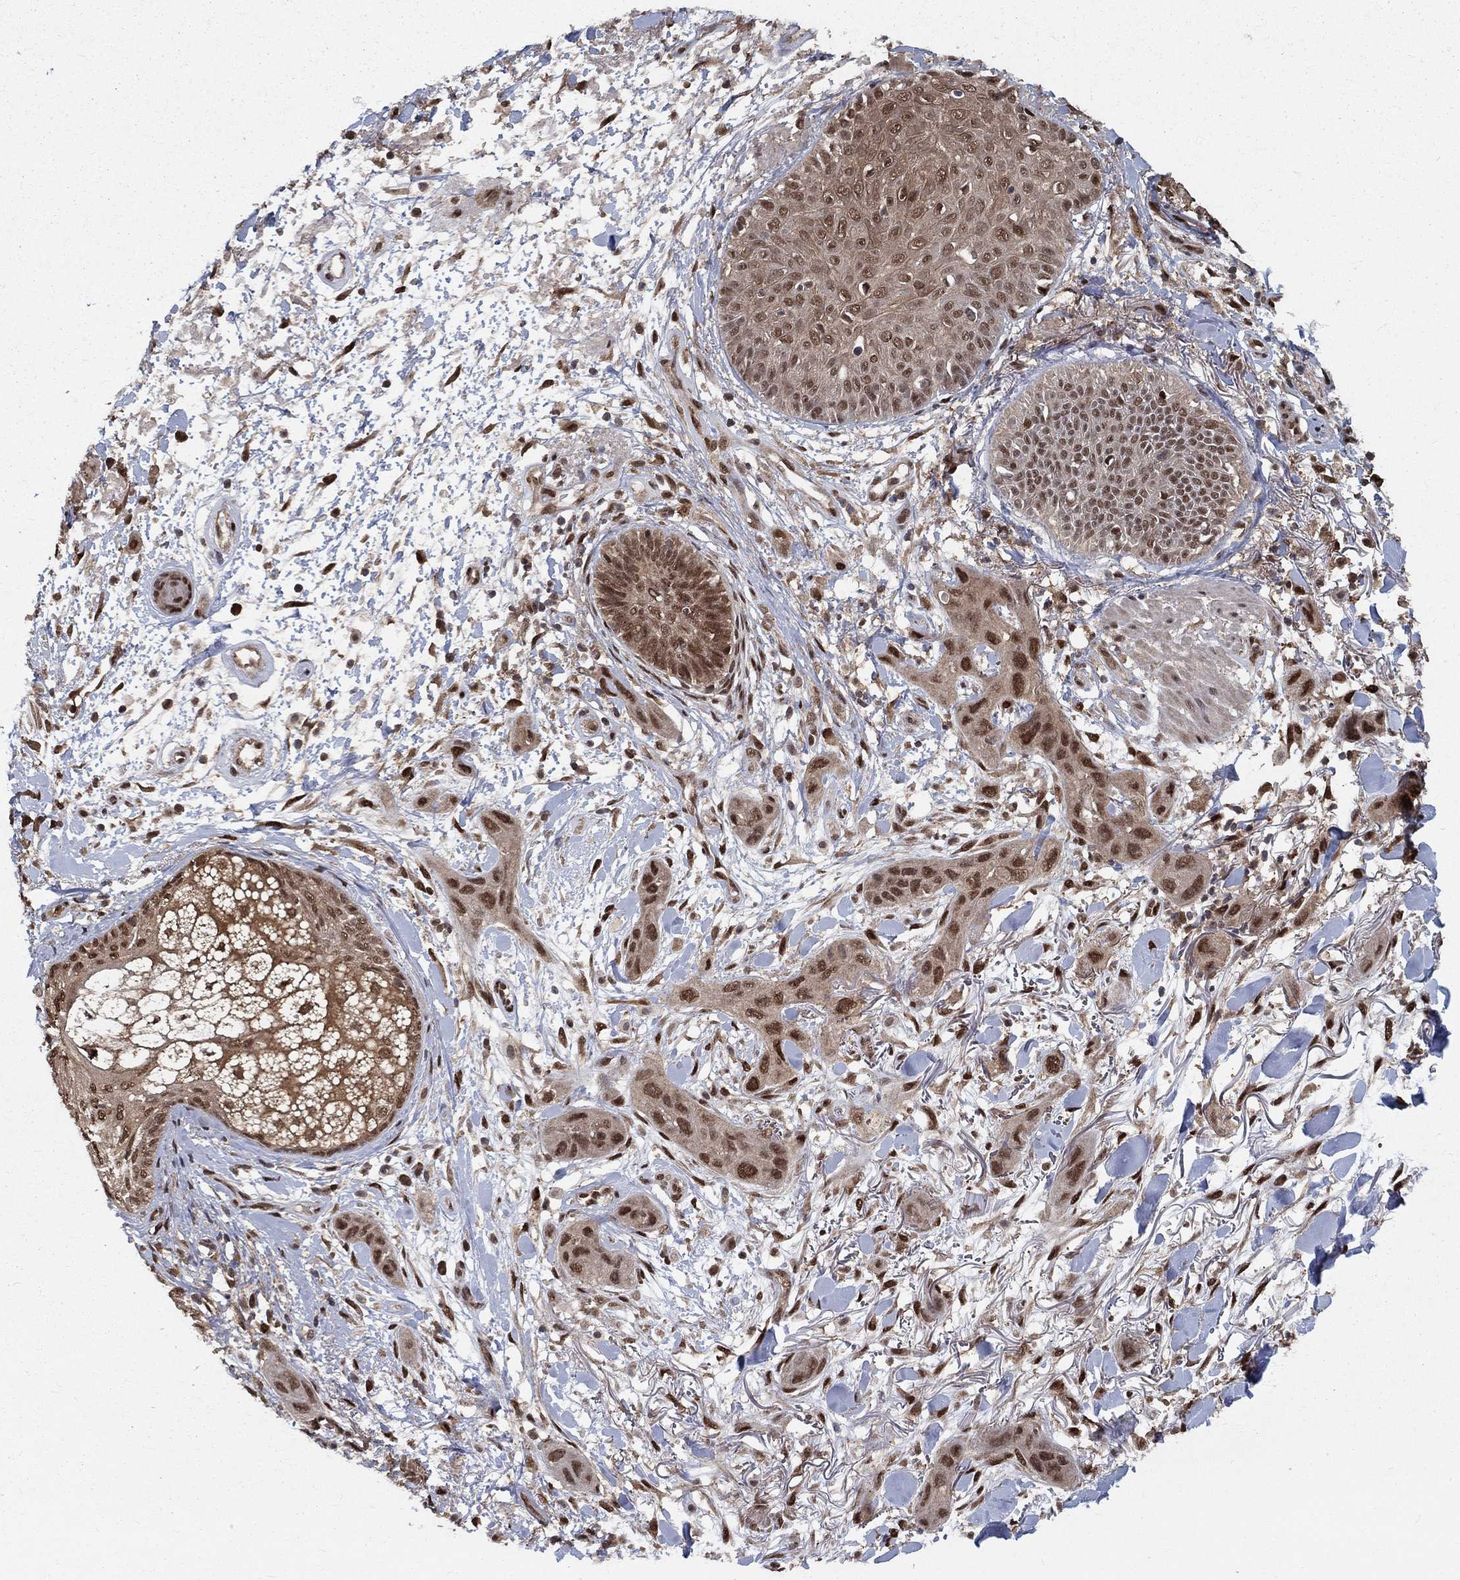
{"staining": {"intensity": "moderate", "quantity": "25%-75%", "location": "nuclear"}, "tissue": "skin cancer", "cell_type": "Tumor cells", "image_type": "cancer", "snomed": [{"axis": "morphology", "description": "Squamous cell carcinoma, NOS"}, {"axis": "topography", "description": "Skin"}], "caption": "Immunohistochemical staining of squamous cell carcinoma (skin) exhibits moderate nuclear protein expression in about 25%-75% of tumor cells.", "gene": "CARM1", "patient": {"sex": "male", "age": 78}}